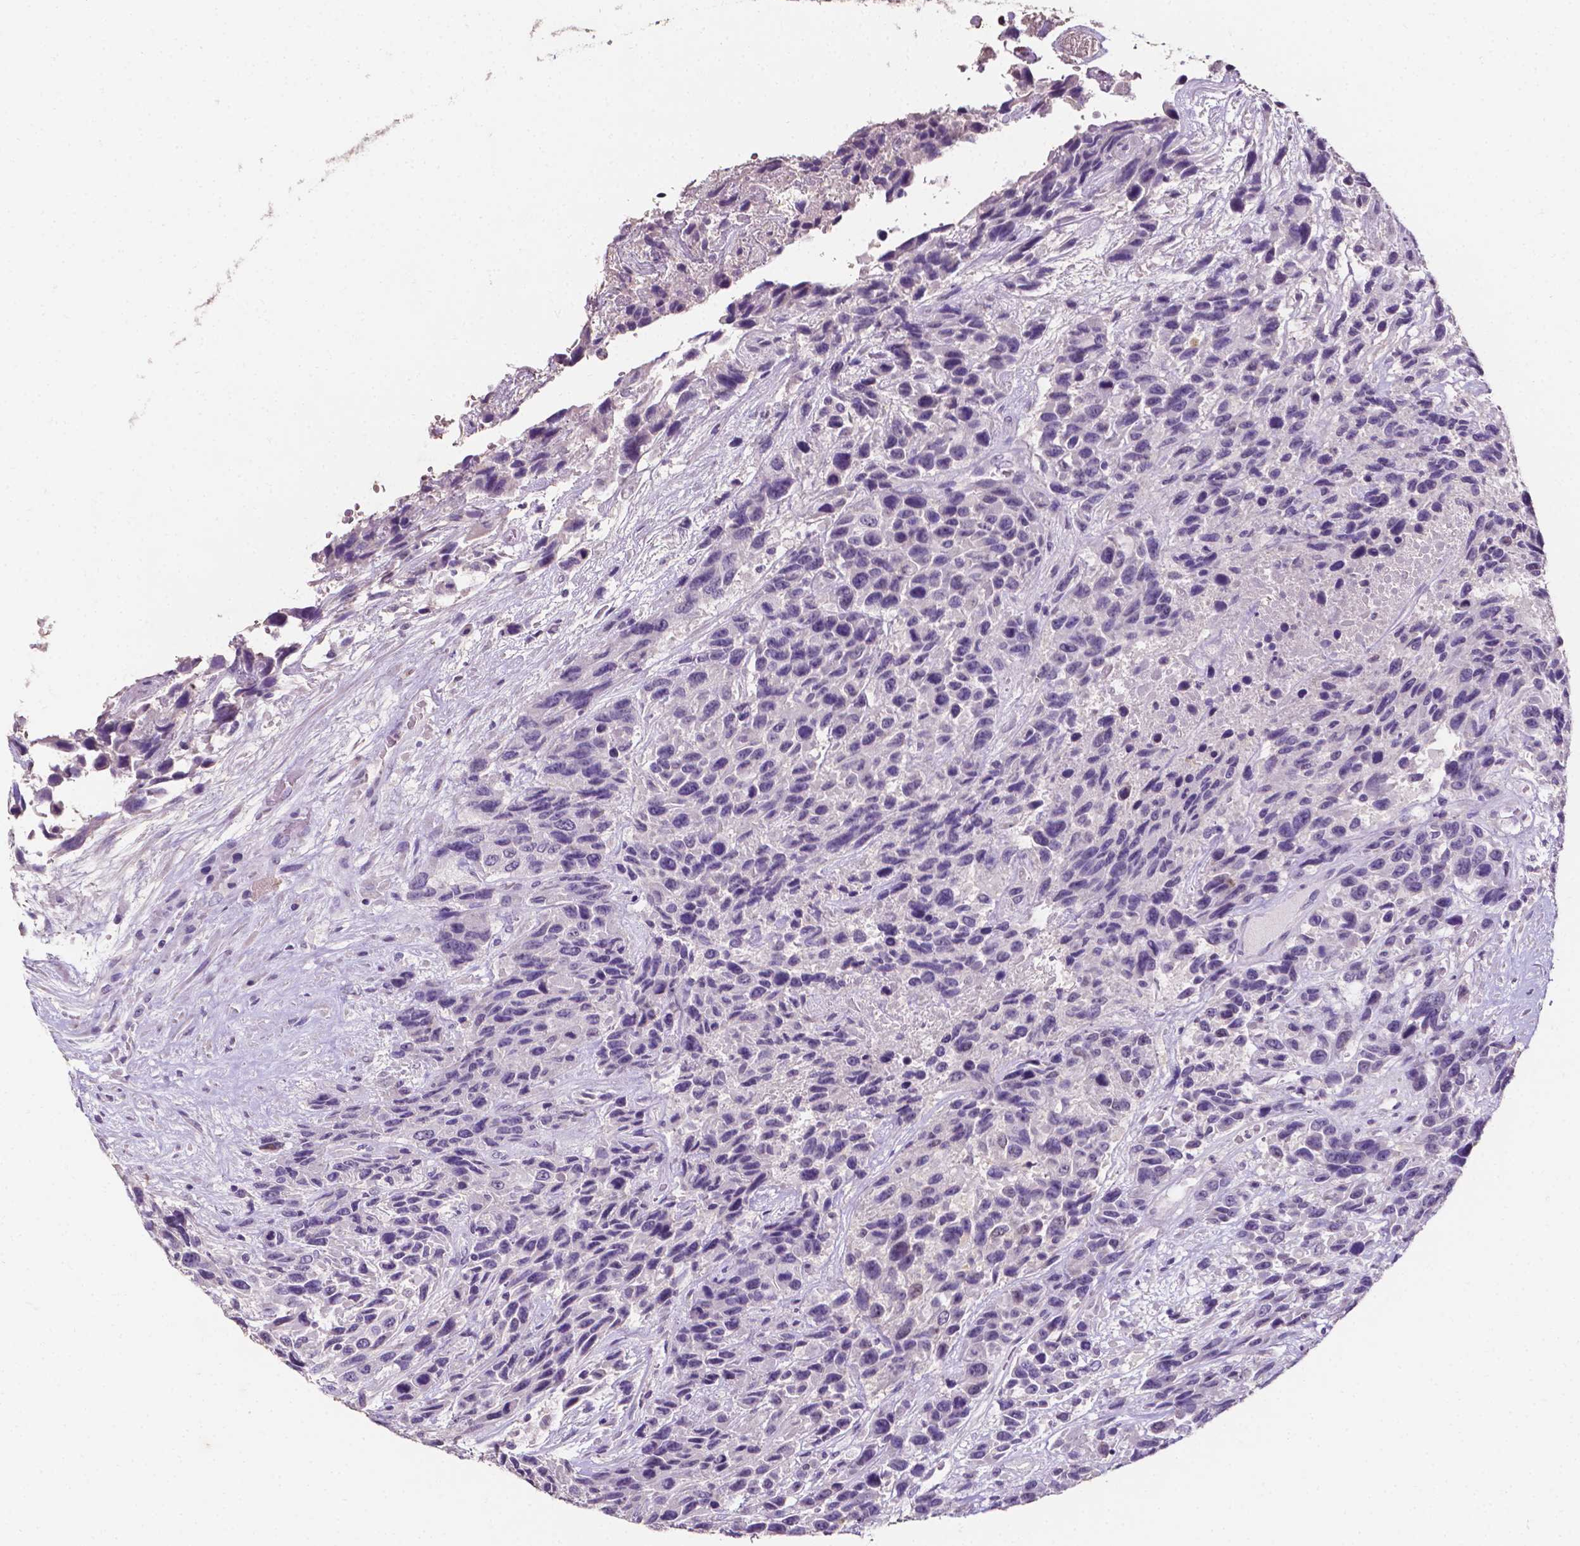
{"staining": {"intensity": "negative", "quantity": "none", "location": "none"}, "tissue": "urothelial cancer", "cell_type": "Tumor cells", "image_type": "cancer", "snomed": [{"axis": "morphology", "description": "Urothelial carcinoma, High grade"}, {"axis": "topography", "description": "Urinary bladder"}], "caption": "Image shows no significant protein expression in tumor cells of urothelial cancer.", "gene": "PSAT1", "patient": {"sex": "female", "age": 70}}